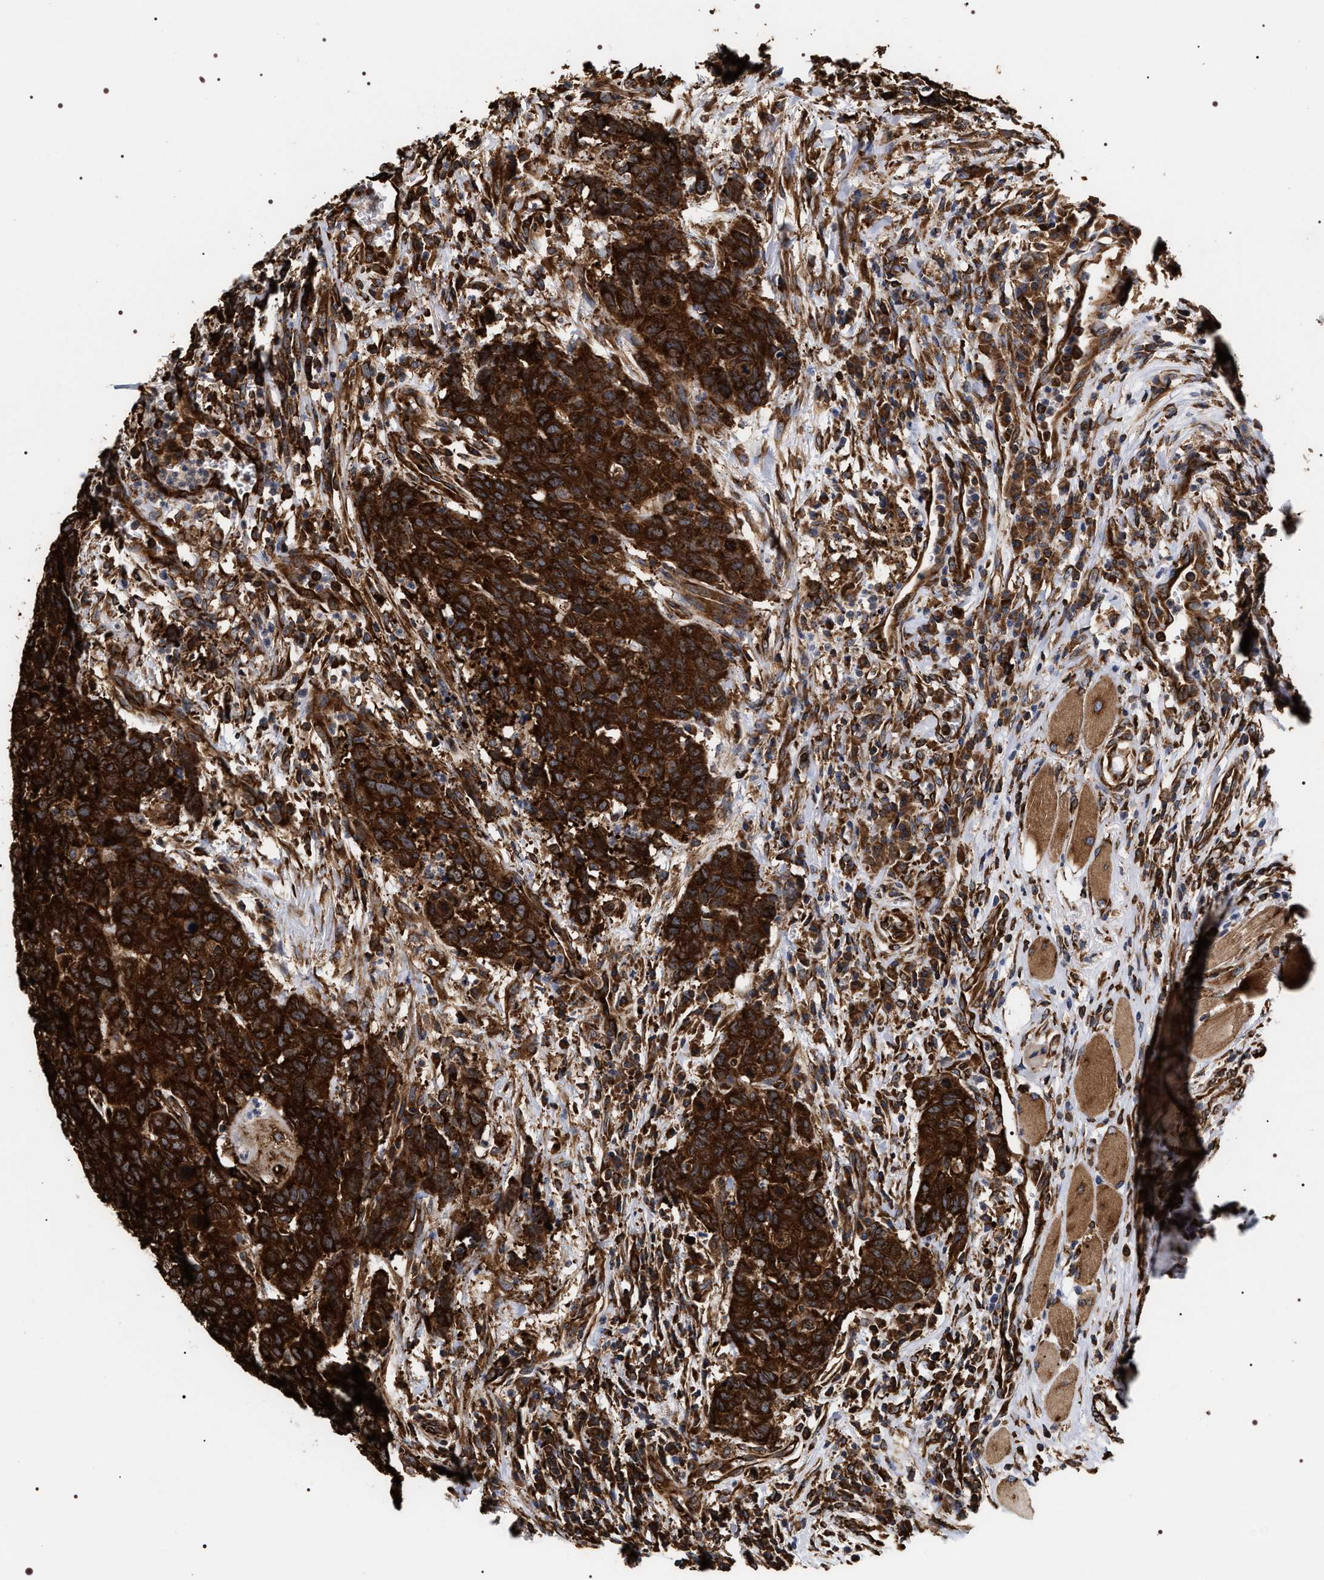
{"staining": {"intensity": "strong", "quantity": ">75%", "location": "cytoplasmic/membranous"}, "tissue": "head and neck cancer", "cell_type": "Tumor cells", "image_type": "cancer", "snomed": [{"axis": "morphology", "description": "Squamous cell carcinoma, NOS"}, {"axis": "topography", "description": "Head-Neck"}], "caption": "Protein expression analysis of human head and neck cancer reveals strong cytoplasmic/membranous expression in approximately >75% of tumor cells.", "gene": "SERBP1", "patient": {"sex": "male", "age": 66}}